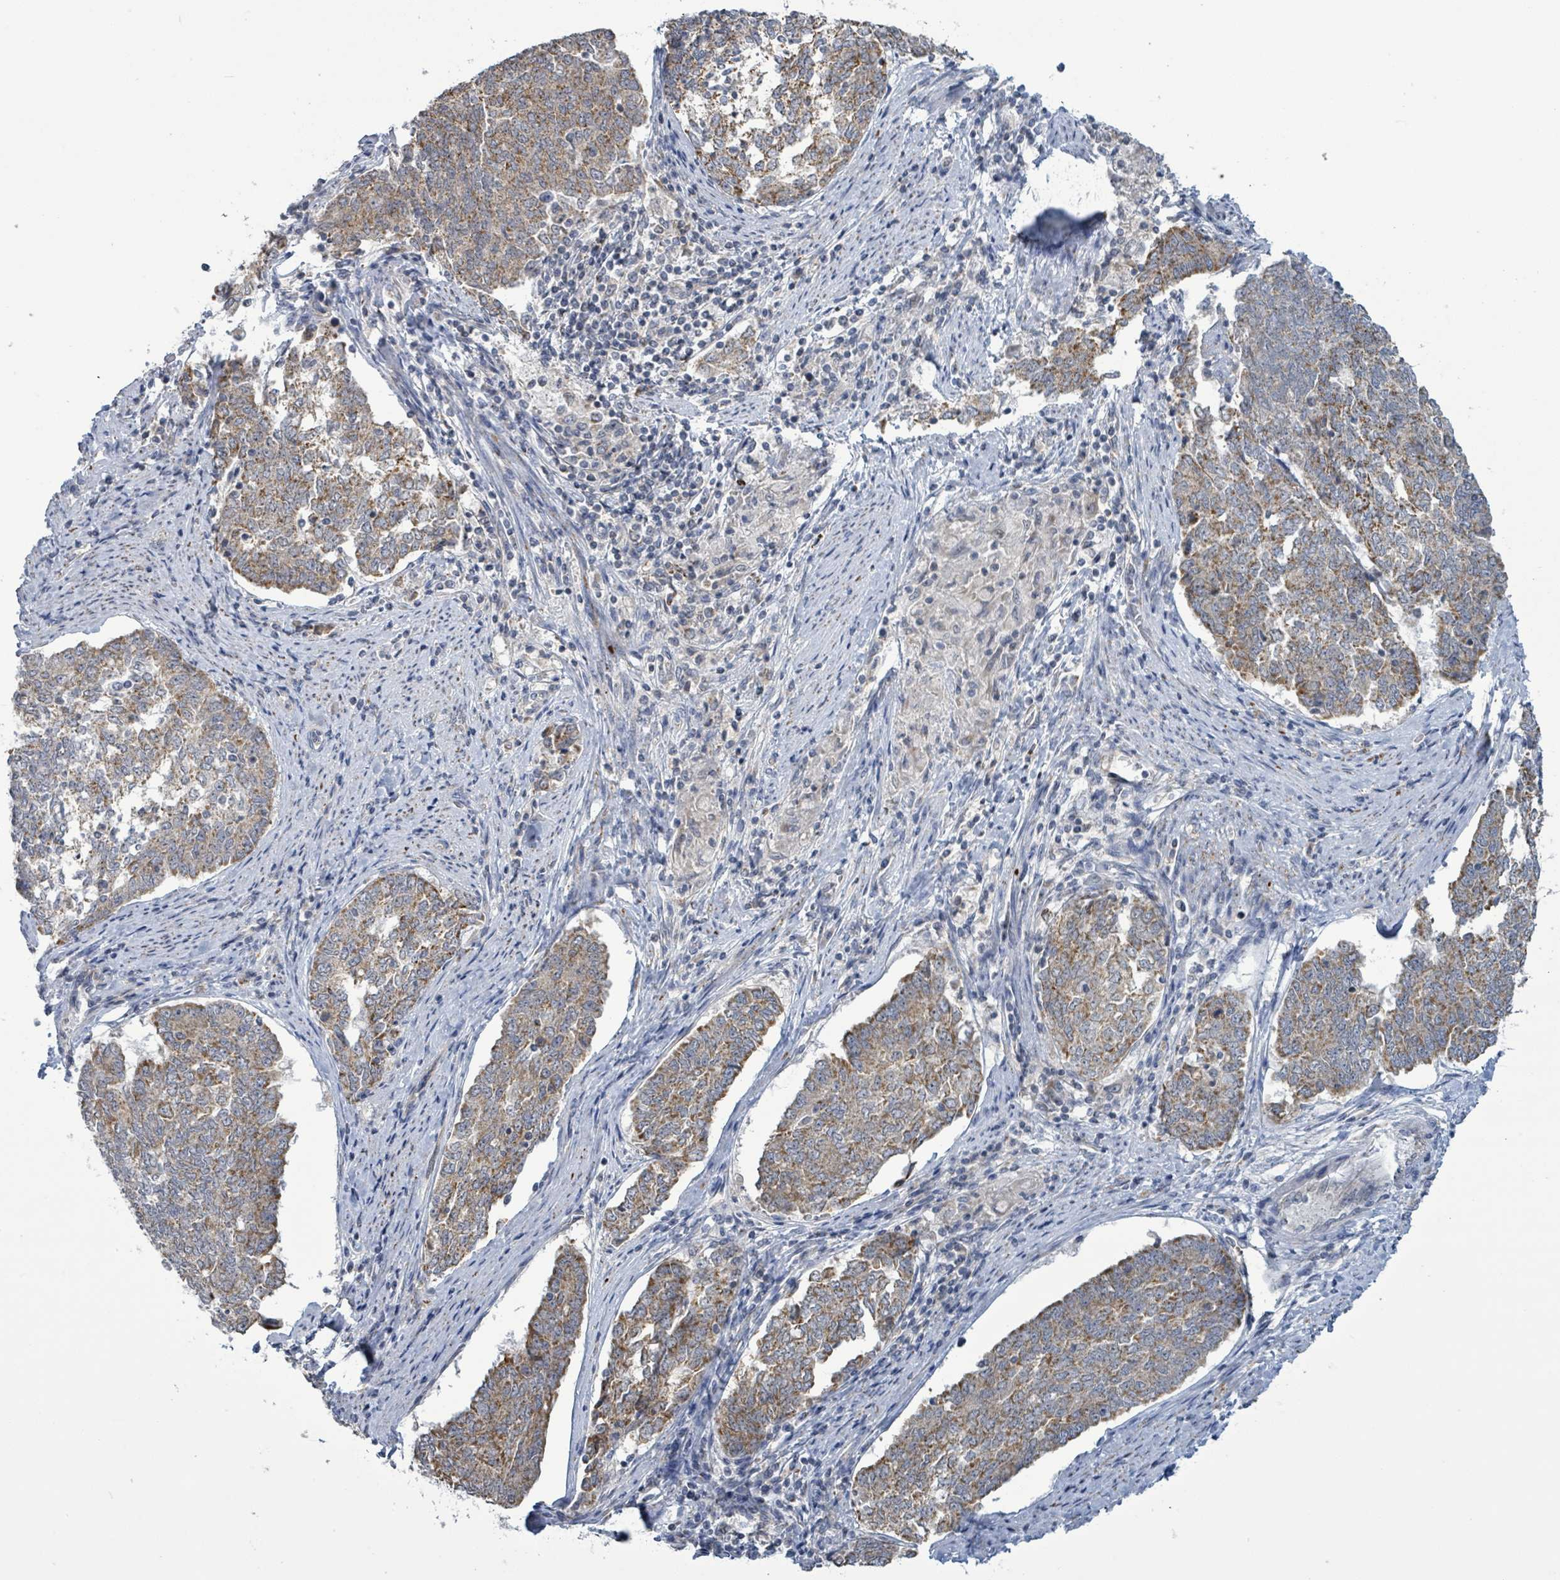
{"staining": {"intensity": "moderate", "quantity": ">75%", "location": "cytoplasmic/membranous"}, "tissue": "endometrial cancer", "cell_type": "Tumor cells", "image_type": "cancer", "snomed": [{"axis": "morphology", "description": "Adenocarcinoma, NOS"}, {"axis": "topography", "description": "Endometrium"}], "caption": "Immunohistochemical staining of human endometrial adenocarcinoma displays moderate cytoplasmic/membranous protein staining in about >75% of tumor cells.", "gene": "COQ10B", "patient": {"sex": "female", "age": 80}}